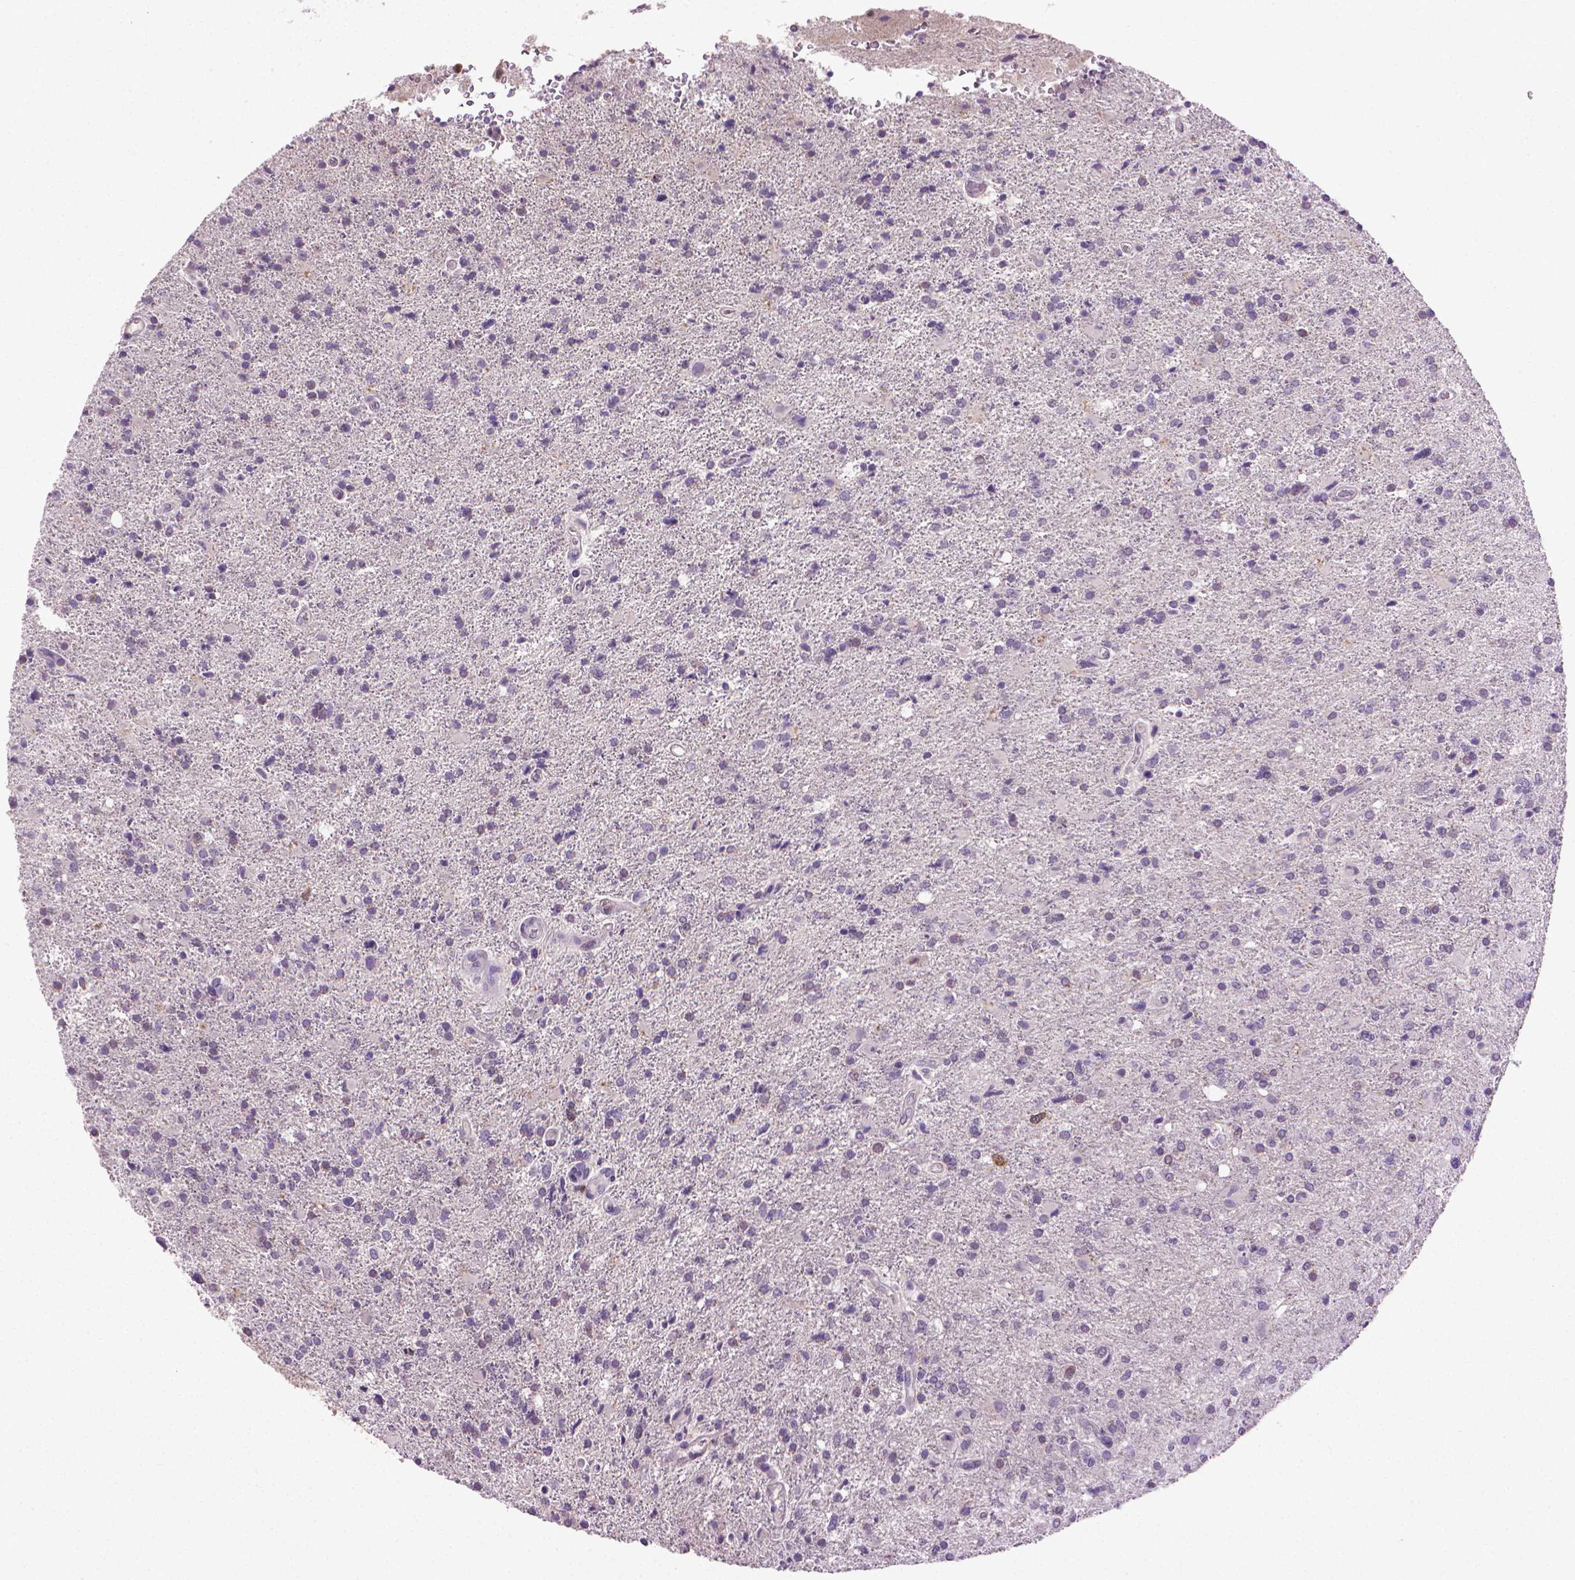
{"staining": {"intensity": "negative", "quantity": "none", "location": "none"}, "tissue": "glioma", "cell_type": "Tumor cells", "image_type": "cancer", "snomed": [{"axis": "morphology", "description": "Glioma, malignant, High grade"}, {"axis": "topography", "description": "Cerebral cortex"}], "caption": "Immunohistochemistry (IHC) of malignant glioma (high-grade) reveals no positivity in tumor cells.", "gene": "CDKN2D", "patient": {"sex": "male", "age": 70}}